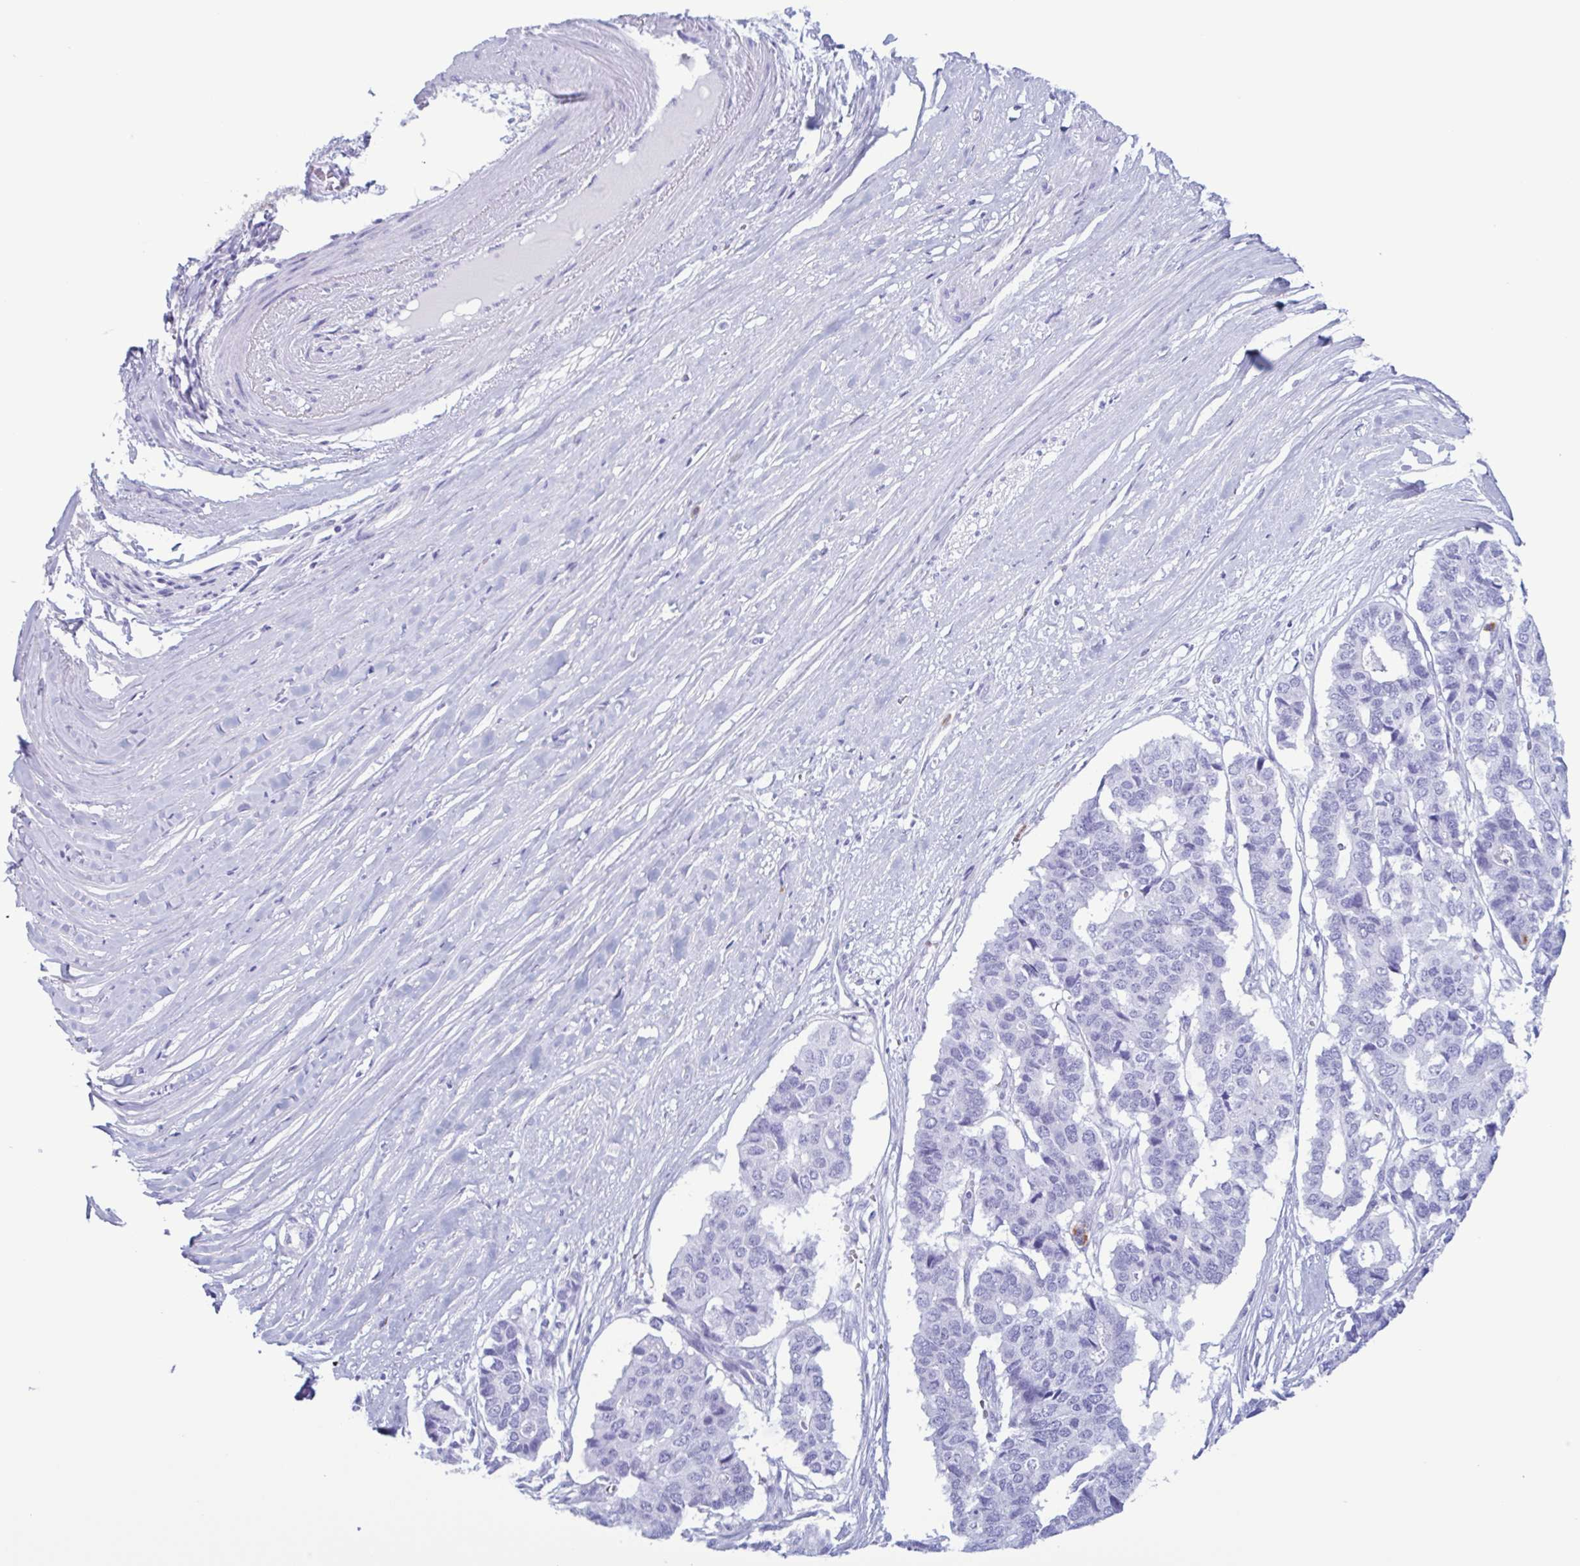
{"staining": {"intensity": "negative", "quantity": "none", "location": "none"}, "tissue": "pancreatic cancer", "cell_type": "Tumor cells", "image_type": "cancer", "snomed": [{"axis": "morphology", "description": "Adenocarcinoma, NOS"}, {"axis": "topography", "description": "Pancreas"}], "caption": "There is no significant staining in tumor cells of pancreatic cancer.", "gene": "LTF", "patient": {"sex": "male", "age": 50}}